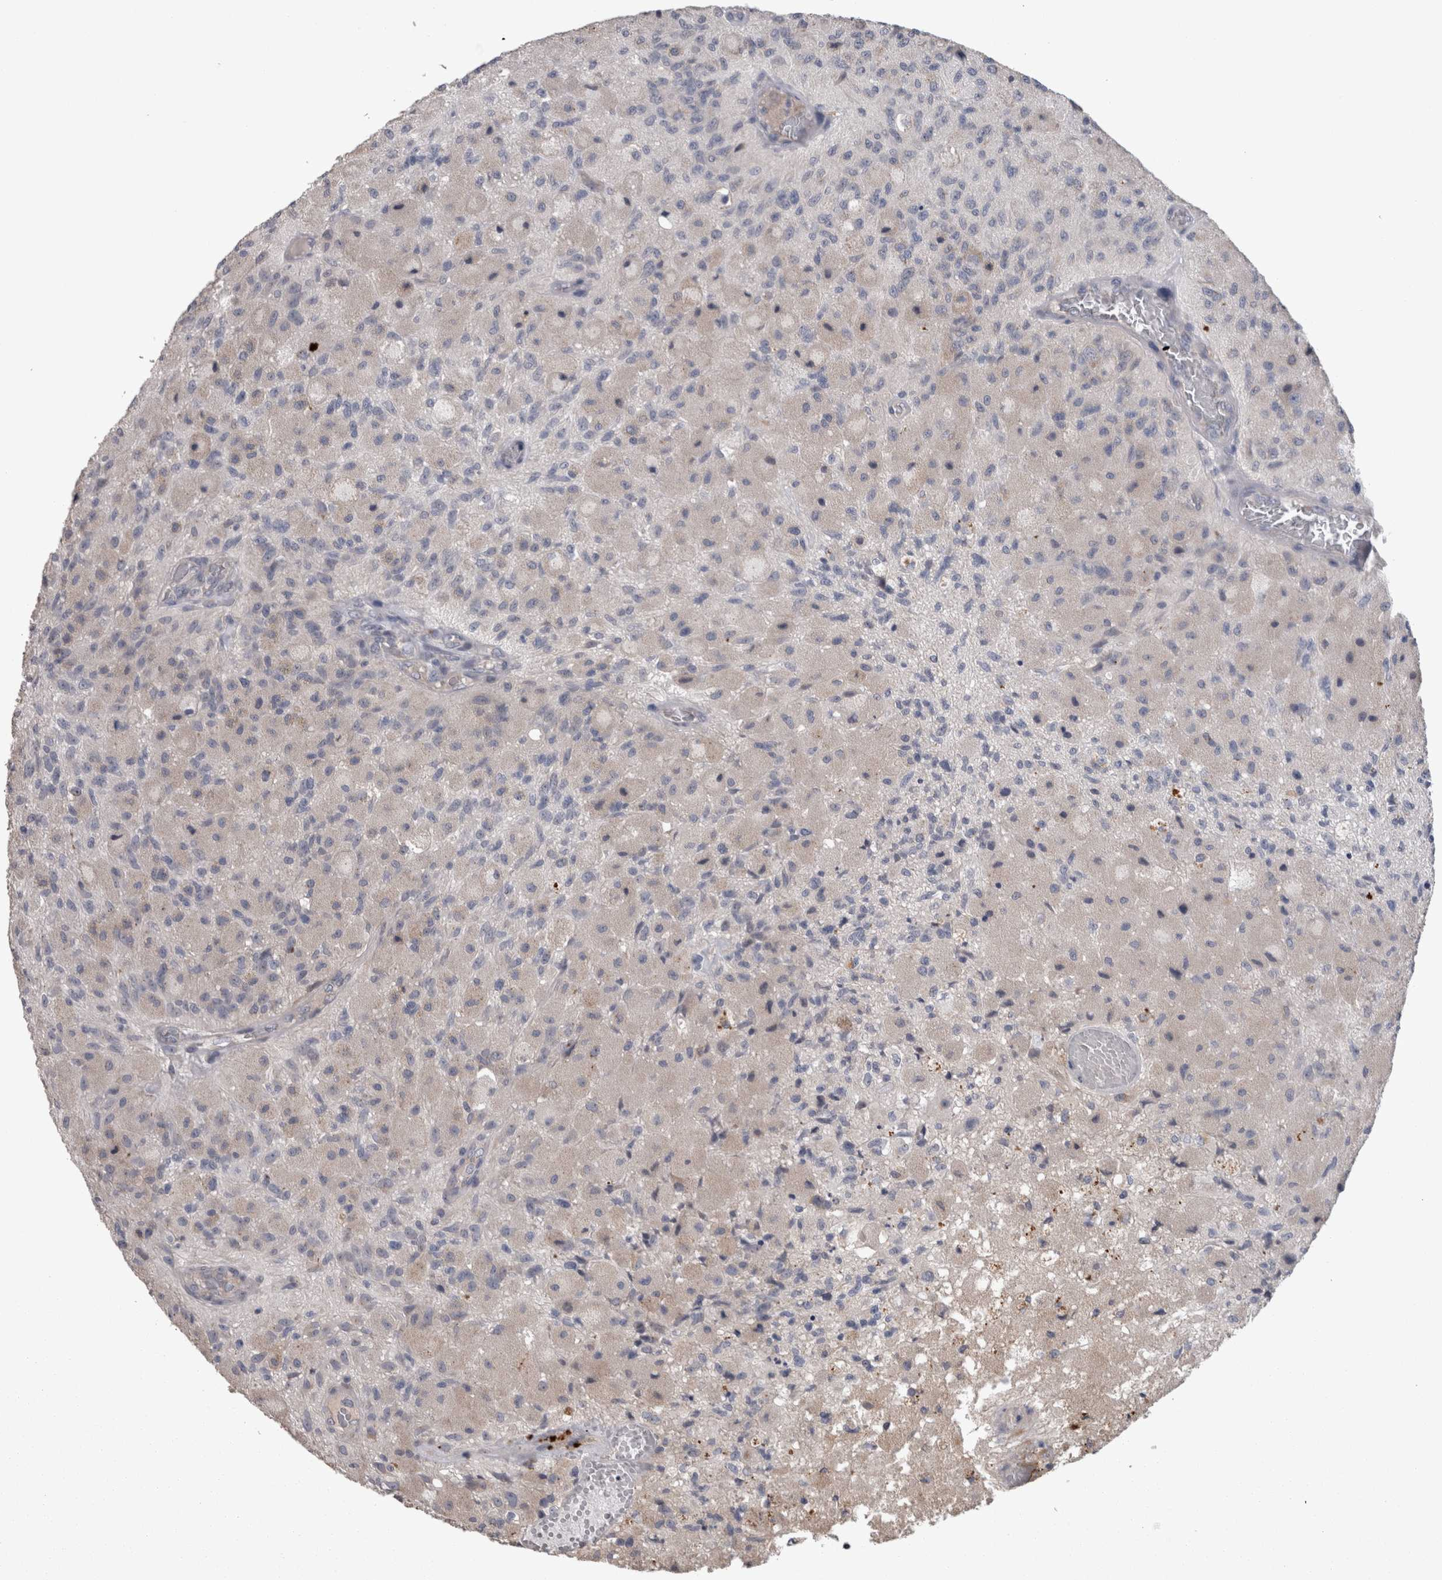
{"staining": {"intensity": "negative", "quantity": "none", "location": "none"}, "tissue": "glioma", "cell_type": "Tumor cells", "image_type": "cancer", "snomed": [{"axis": "morphology", "description": "Normal tissue, NOS"}, {"axis": "morphology", "description": "Glioma, malignant, High grade"}, {"axis": "topography", "description": "Cerebral cortex"}], "caption": "Histopathology image shows no protein expression in tumor cells of malignant glioma (high-grade) tissue.", "gene": "STC1", "patient": {"sex": "male", "age": 77}}